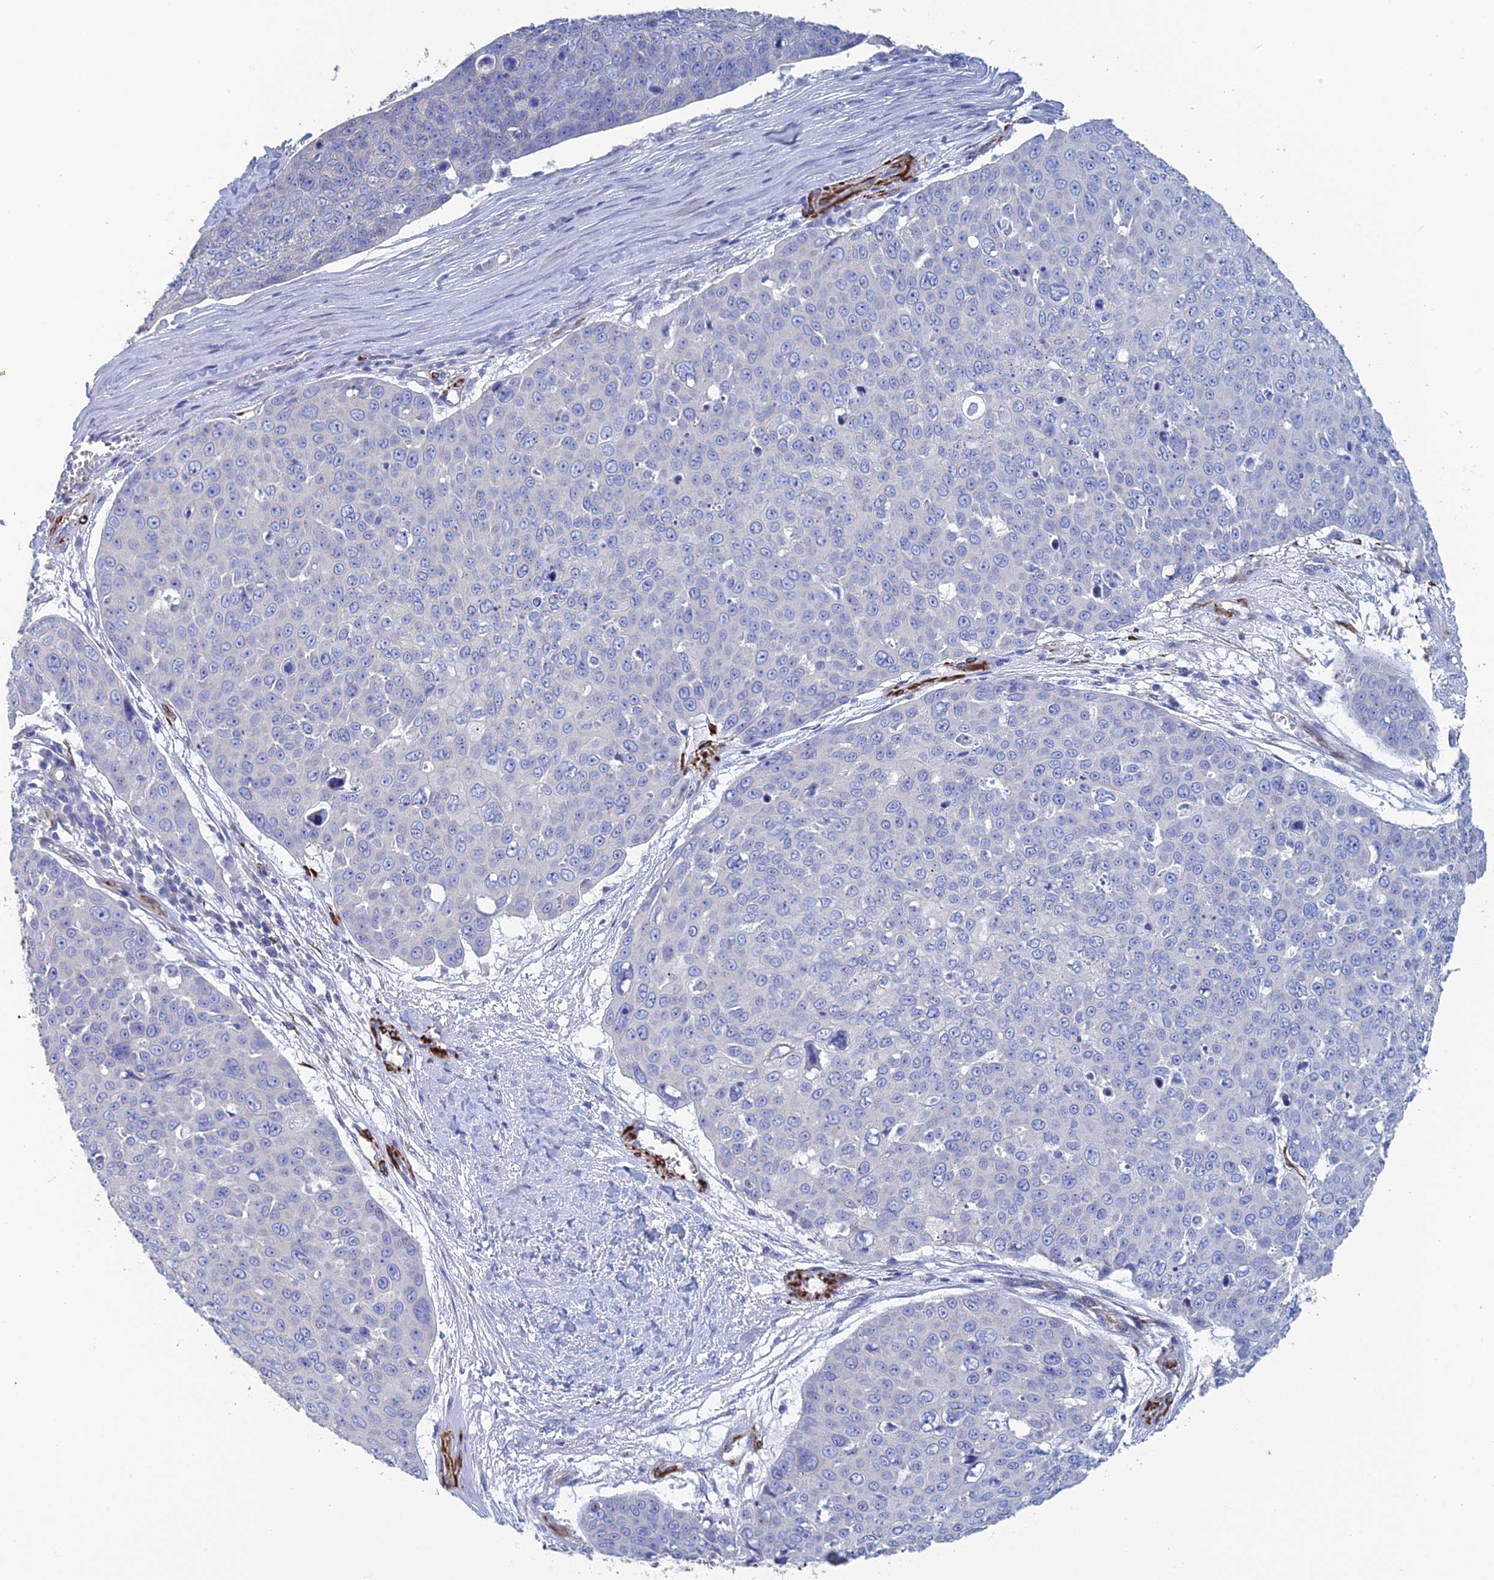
{"staining": {"intensity": "negative", "quantity": "none", "location": "none"}, "tissue": "skin cancer", "cell_type": "Tumor cells", "image_type": "cancer", "snomed": [{"axis": "morphology", "description": "Squamous cell carcinoma, NOS"}, {"axis": "topography", "description": "Skin"}], "caption": "The IHC histopathology image has no significant positivity in tumor cells of skin cancer tissue.", "gene": "PCDHA8", "patient": {"sex": "male", "age": 71}}